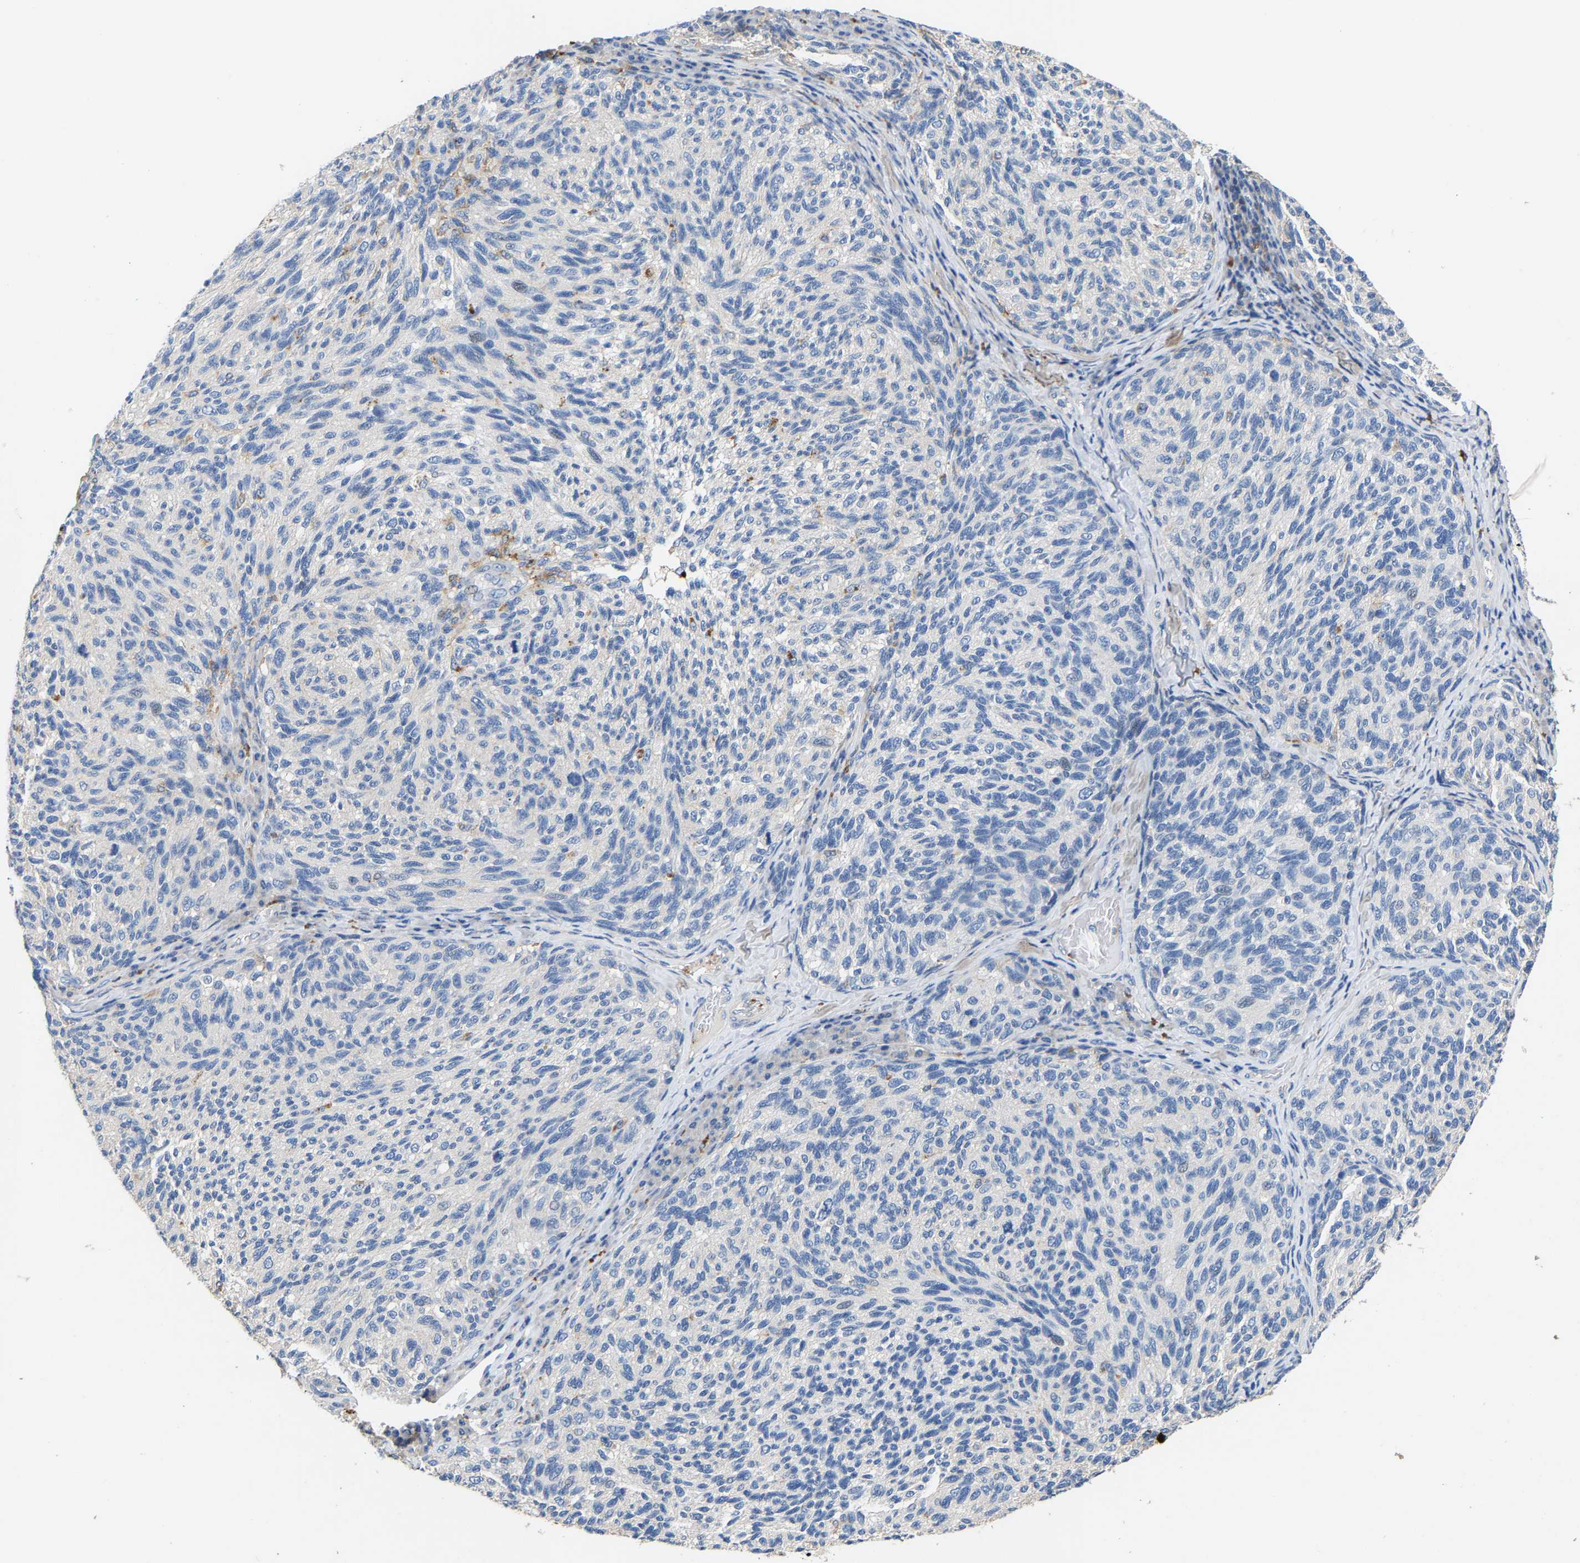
{"staining": {"intensity": "negative", "quantity": "none", "location": "none"}, "tissue": "melanoma", "cell_type": "Tumor cells", "image_type": "cancer", "snomed": [{"axis": "morphology", "description": "Malignant melanoma, NOS"}, {"axis": "topography", "description": "Skin"}], "caption": "Malignant melanoma was stained to show a protein in brown. There is no significant staining in tumor cells. (Immunohistochemistry (ihc), brightfield microscopy, high magnification).", "gene": "CCDC171", "patient": {"sex": "female", "age": 73}}